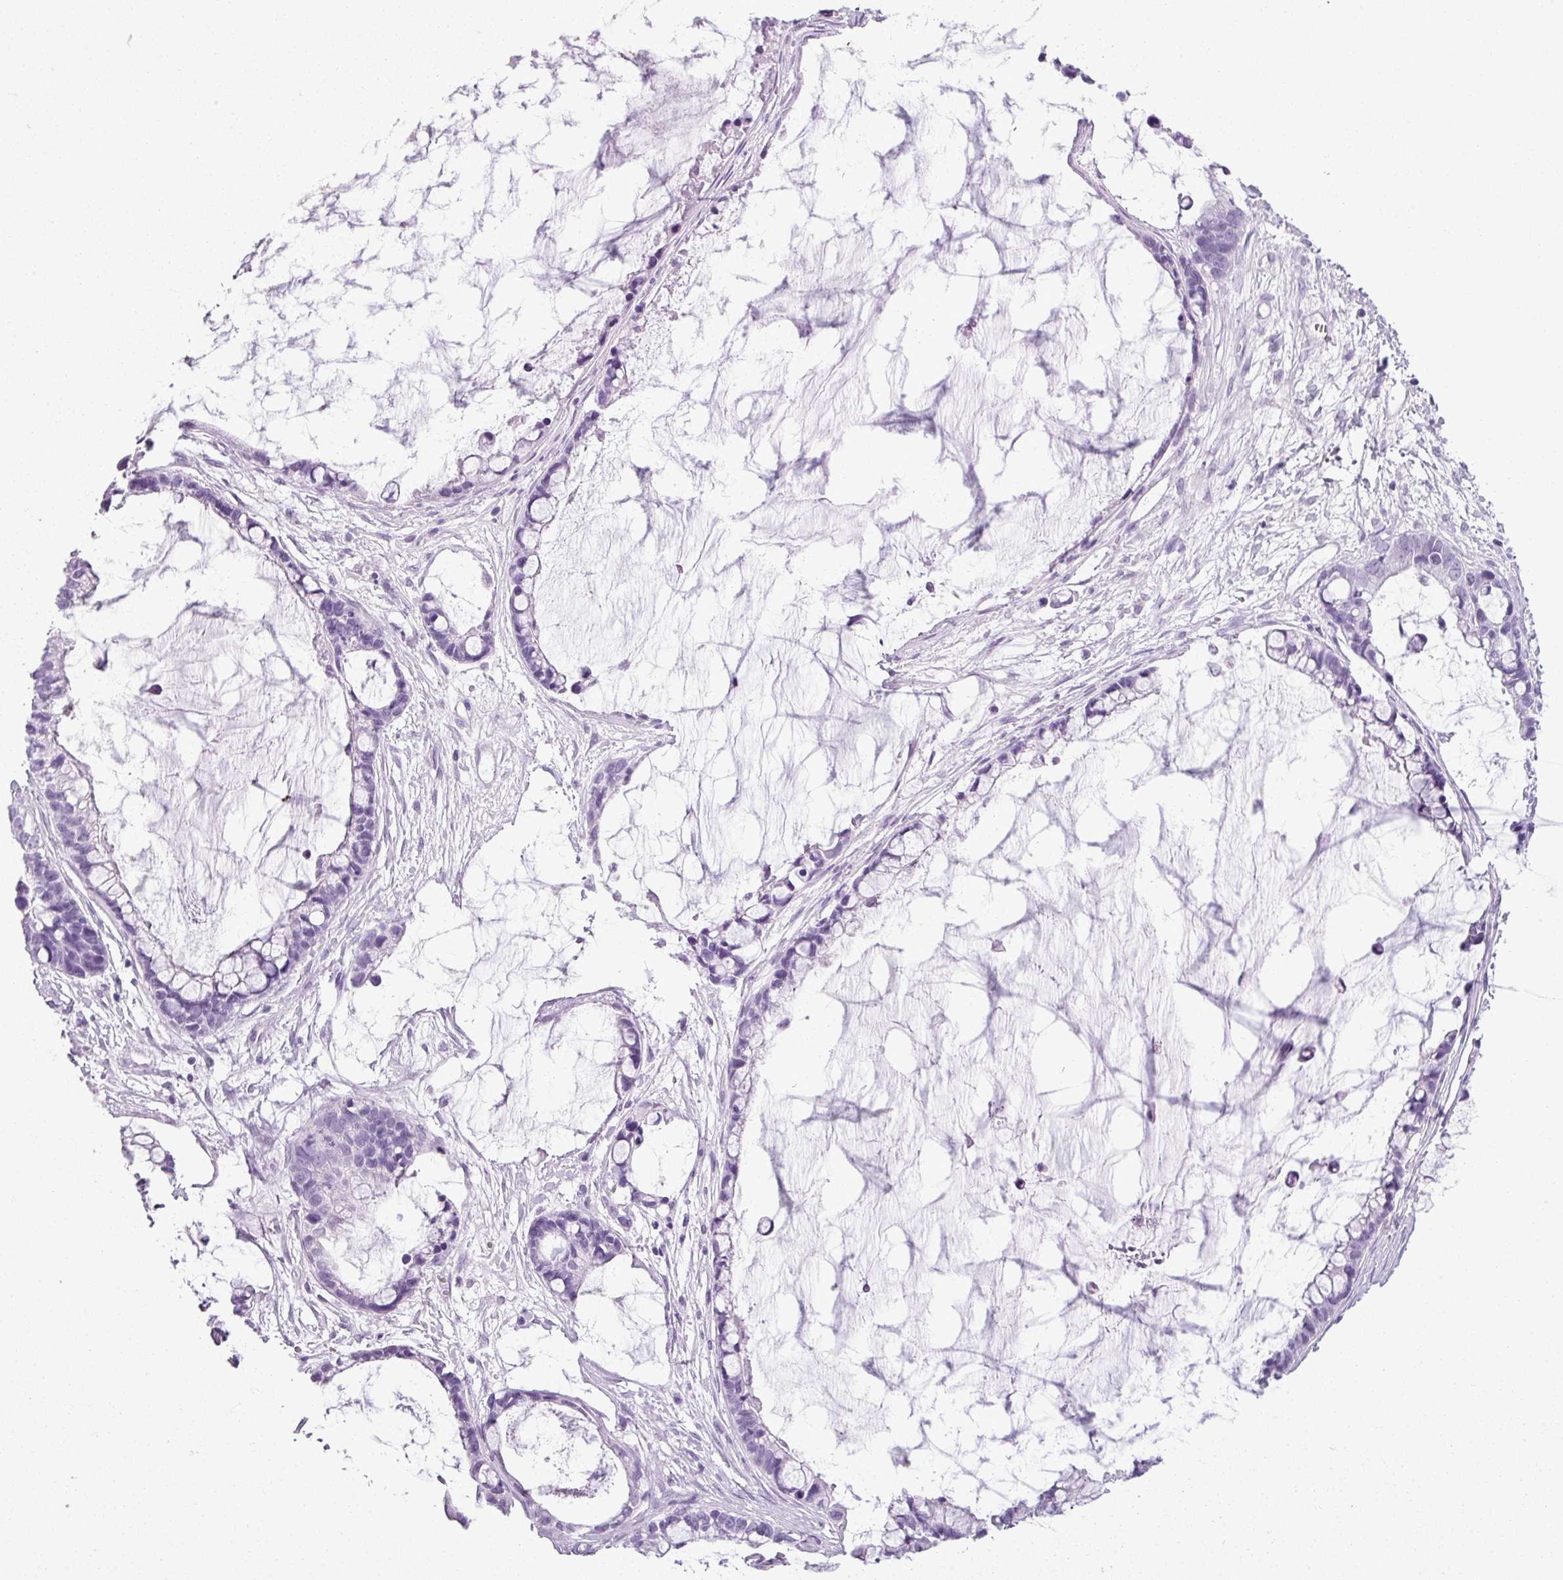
{"staining": {"intensity": "negative", "quantity": "none", "location": "none"}, "tissue": "ovarian cancer", "cell_type": "Tumor cells", "image_type": "cancer", "snomed": [{"axis": "morphology", "description": "Cystadenocarcinoma, mucinous, NOS"}, {"axis": "topography", "description": "Ovary"}], "caption": "Immunohistochemical staining of human ovarian mucinous cystadenocarcinoma displays no significant positivity in tumor cells.", "gene": "SCT", "patient": {"sex": "female", "age": 63}}